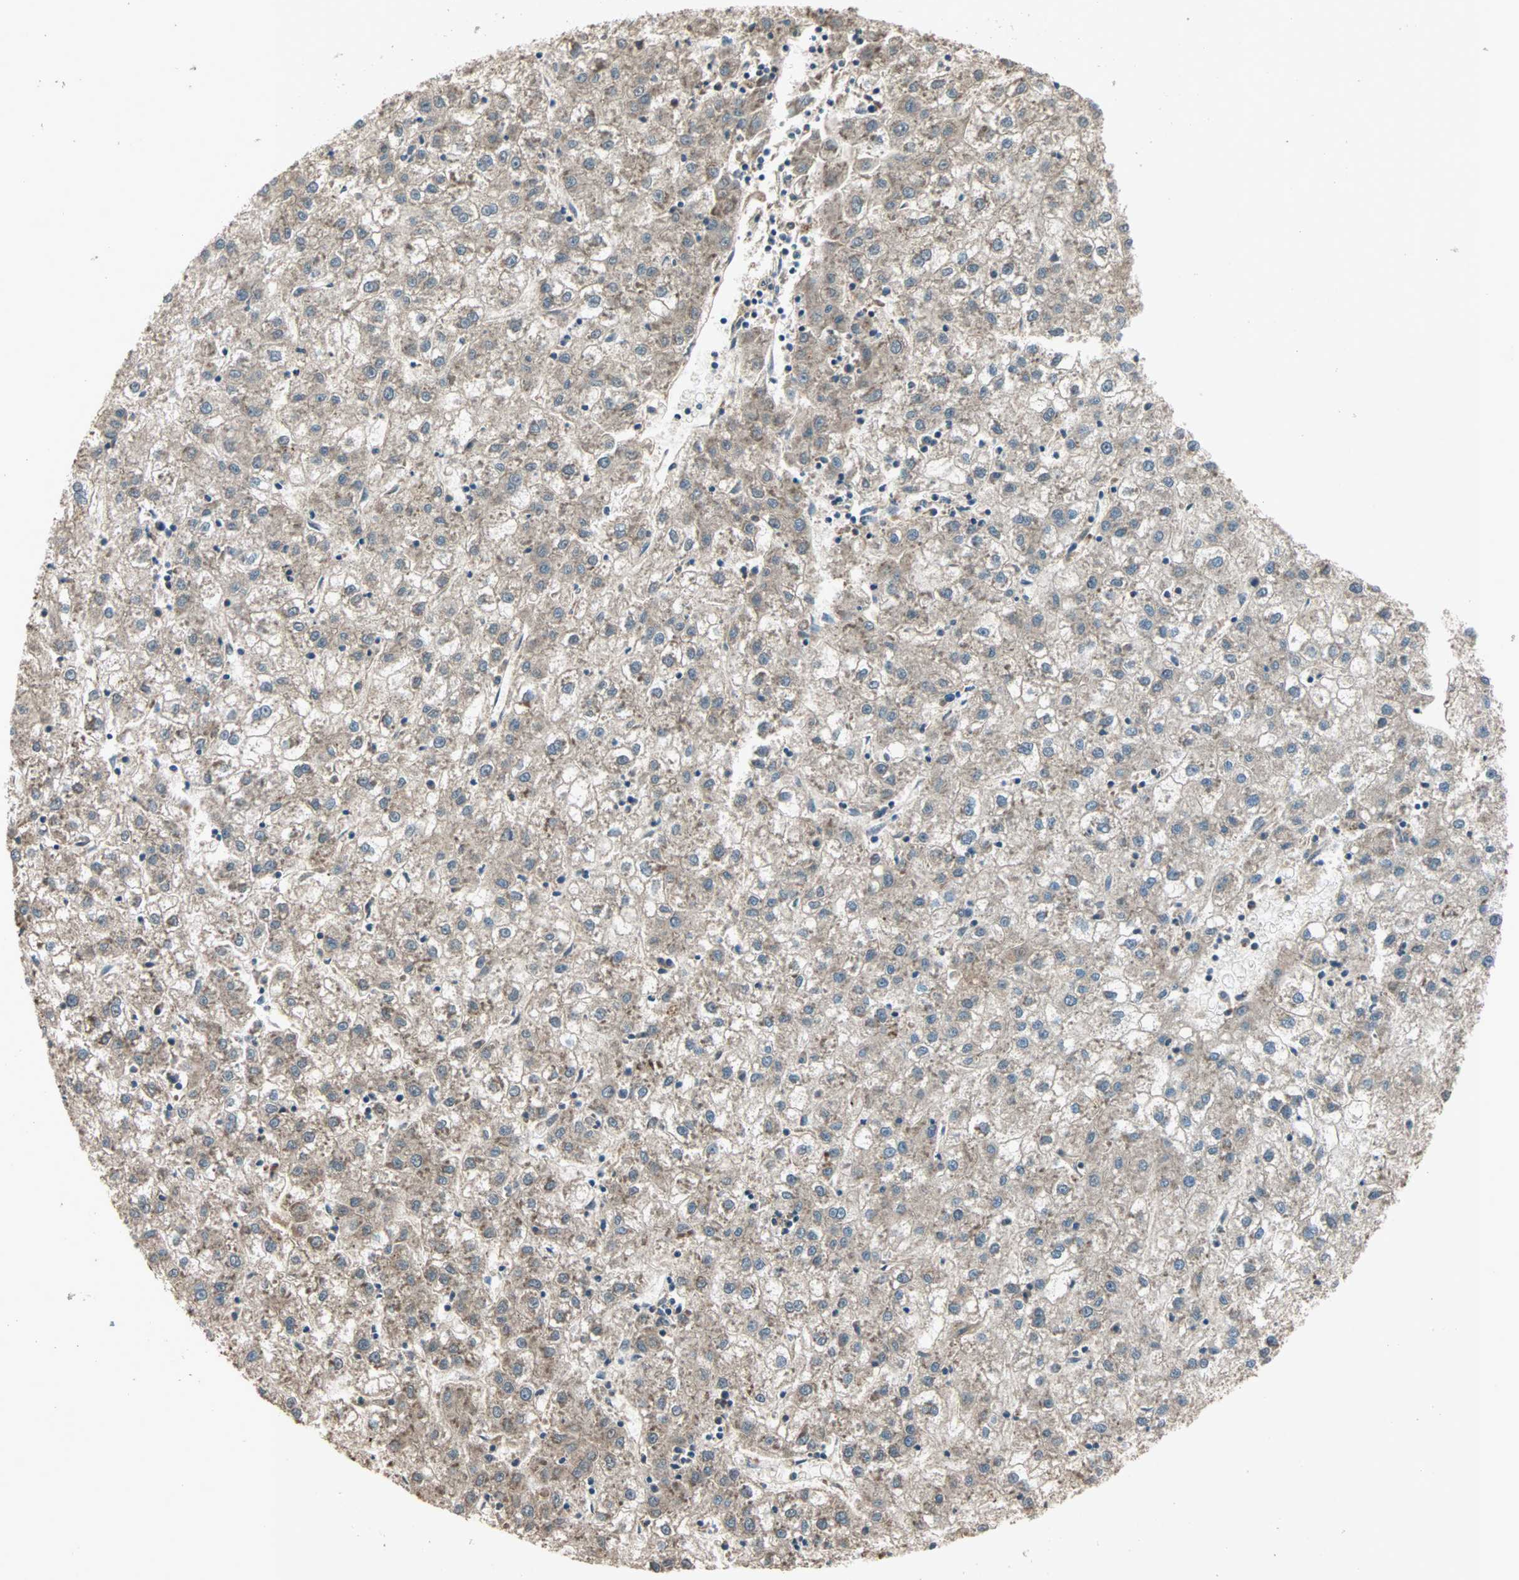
{"staining": {"intensity": "weak", "quantity": ">75%", "location": "cytoplasmic/membranous"}, "tissue": "liver cancer", "cell_type": "Tumor cells", "image_type": "cancer", "snomed": [{"axis": "morphology", "description": "Carcinoma, Hepatocellular, NOS"}, {"axis": "topography", "description": "Liver"}], "caption": "Brown immunohistochemical staining in human liver cancer exhibits weak cytoplasmic/membranous positivity in approximately >75% of tumor cells.", "gene": "MAP3K21", "patient": {"sex": "male", "age": 72}}